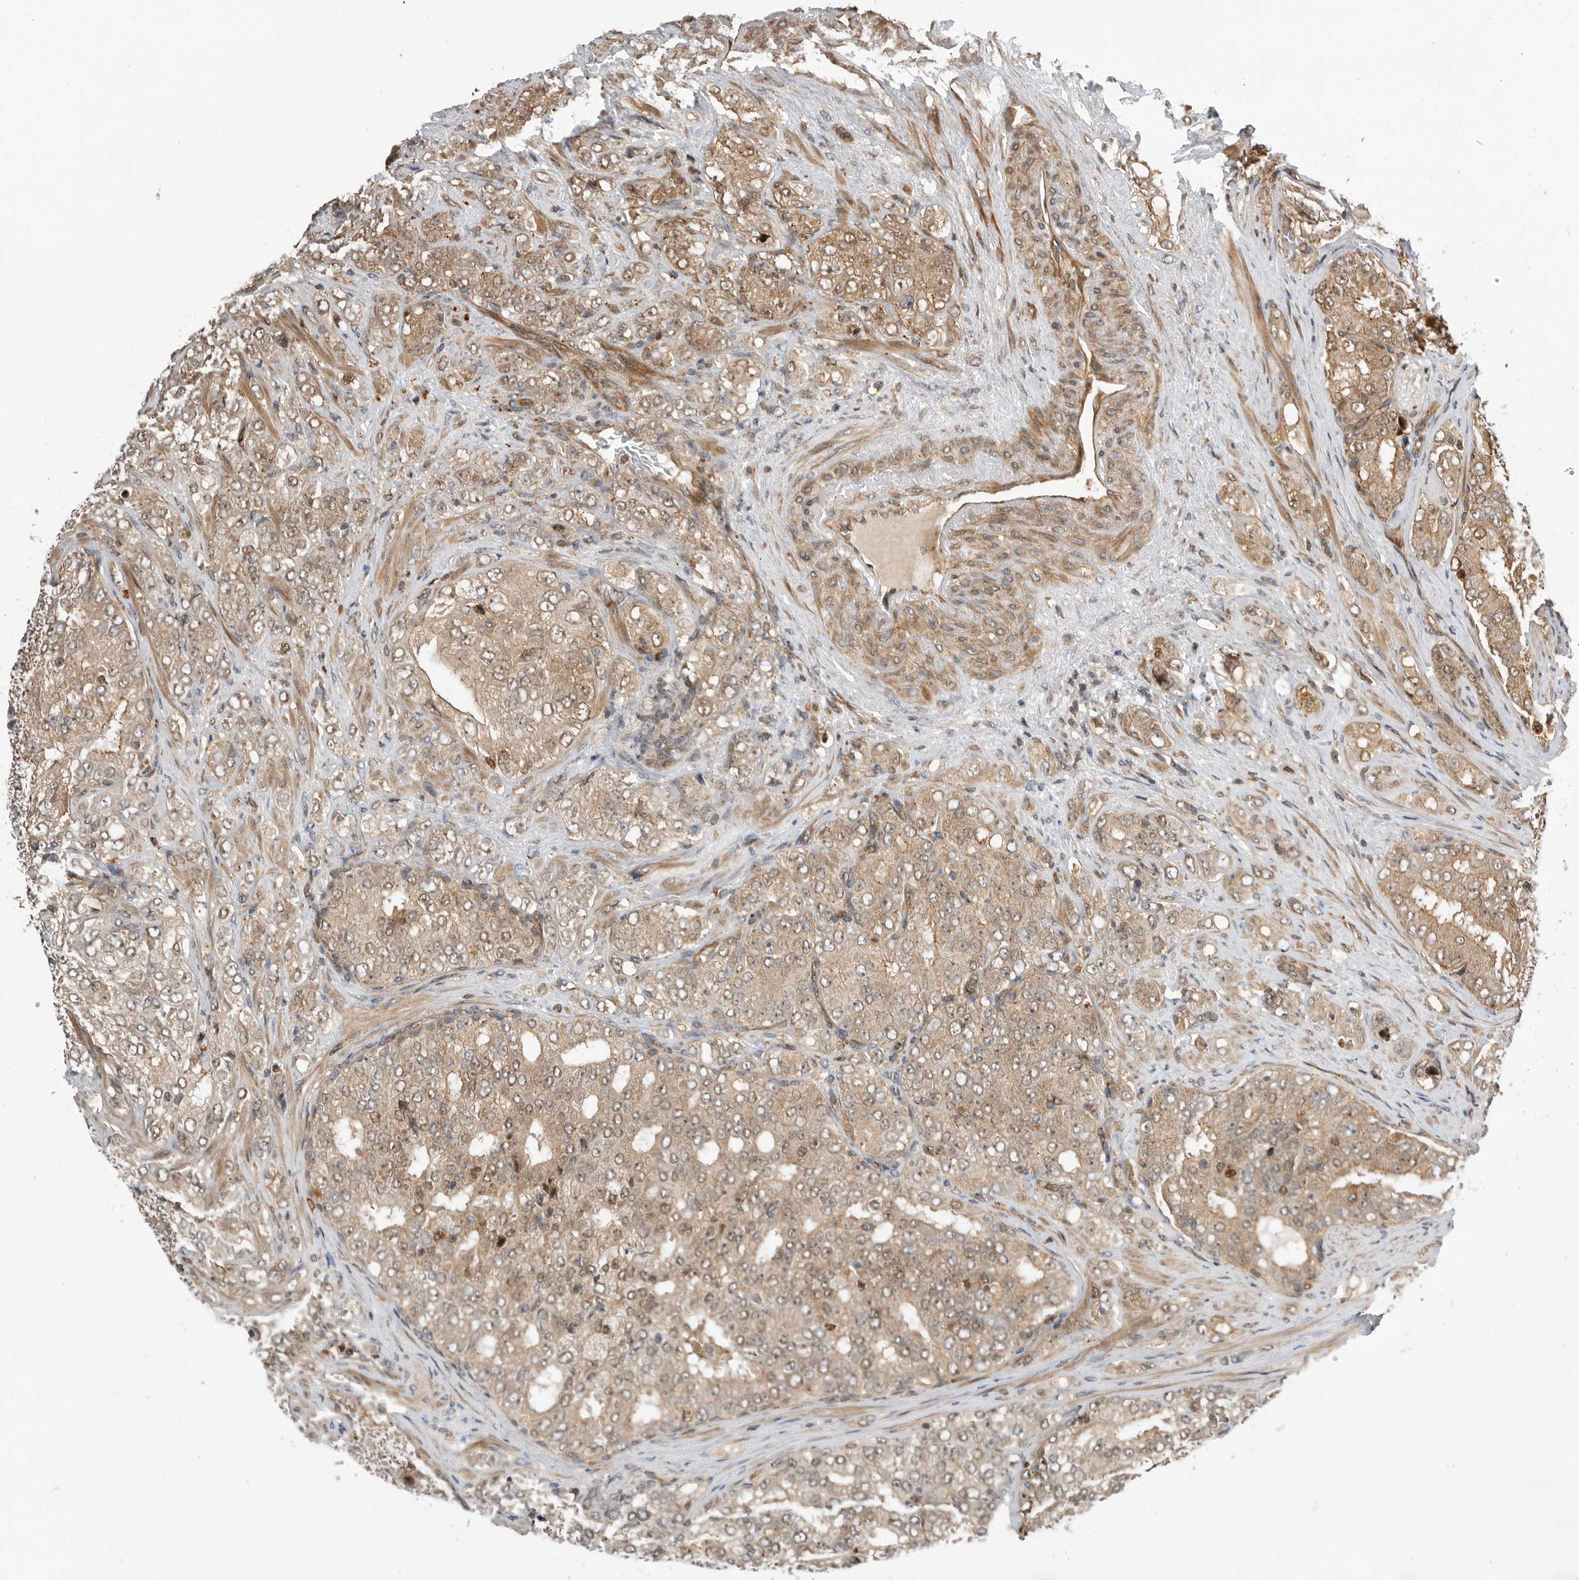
{"staining": {"intensity": "weak", "quantity": ">75%", "location": "cytoplasmic/membranous"}, "tissue": "prostate cancer", "cell_type": "Tumor cells", "image_type": "cancer", "snomed": [{"axis": "morphology", "description": "Adenocarcinoma, High grade"}, {"axis": "topography", "description": "Prostate"}], "caption": "Prostate cancer stained with a brown dye demonstrates weak cytoplasmic/membranous positive positivity in approximately >75% of tumor cells.", "gene": "STRAP", "patient": {"sex": "male", "age": 58}}